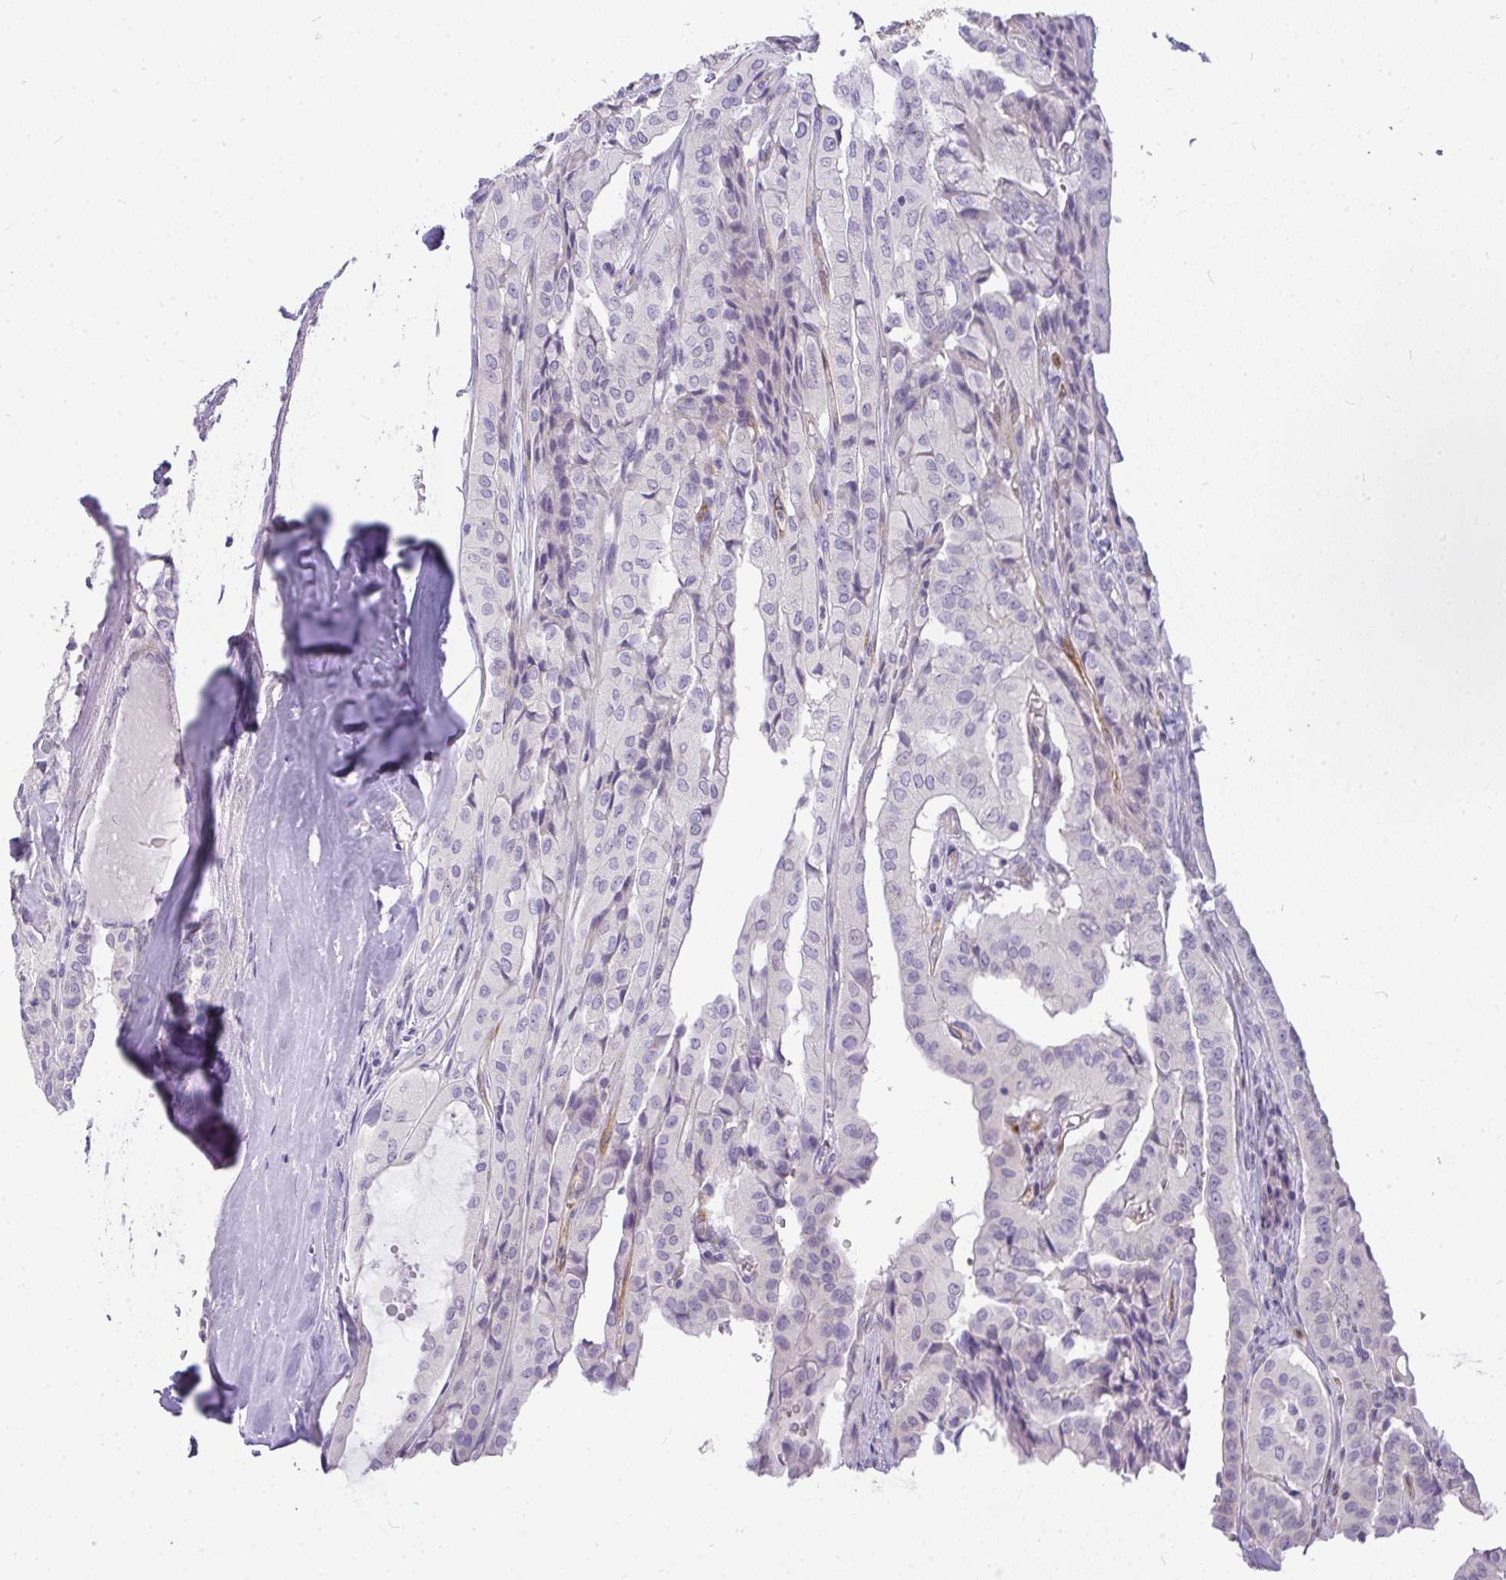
{"staining": {"intensity": "negative", "quantity": "none", "location": "none"}, "tissue": "thyroid cancer", "cell_type": "Tumor cells", "image_type": "cancer", "snomed": [{"axis": "morphology", "description": "Papillary adenocarcinoma, NOS"}, {"axis": "topography", "description": "Thyroid gland"}], "caption": "Protein analysis of thyroid cancer demonstrates no significant positivity in tumor cells. Brightfield microscopy of IHC stained with DAB (3,3'-diaminobenzidine) (brown) and hematoxylin (blue), captured at high magnification.", "gene": "LIPE", "patient": {"sex": "female", "age": 59}}